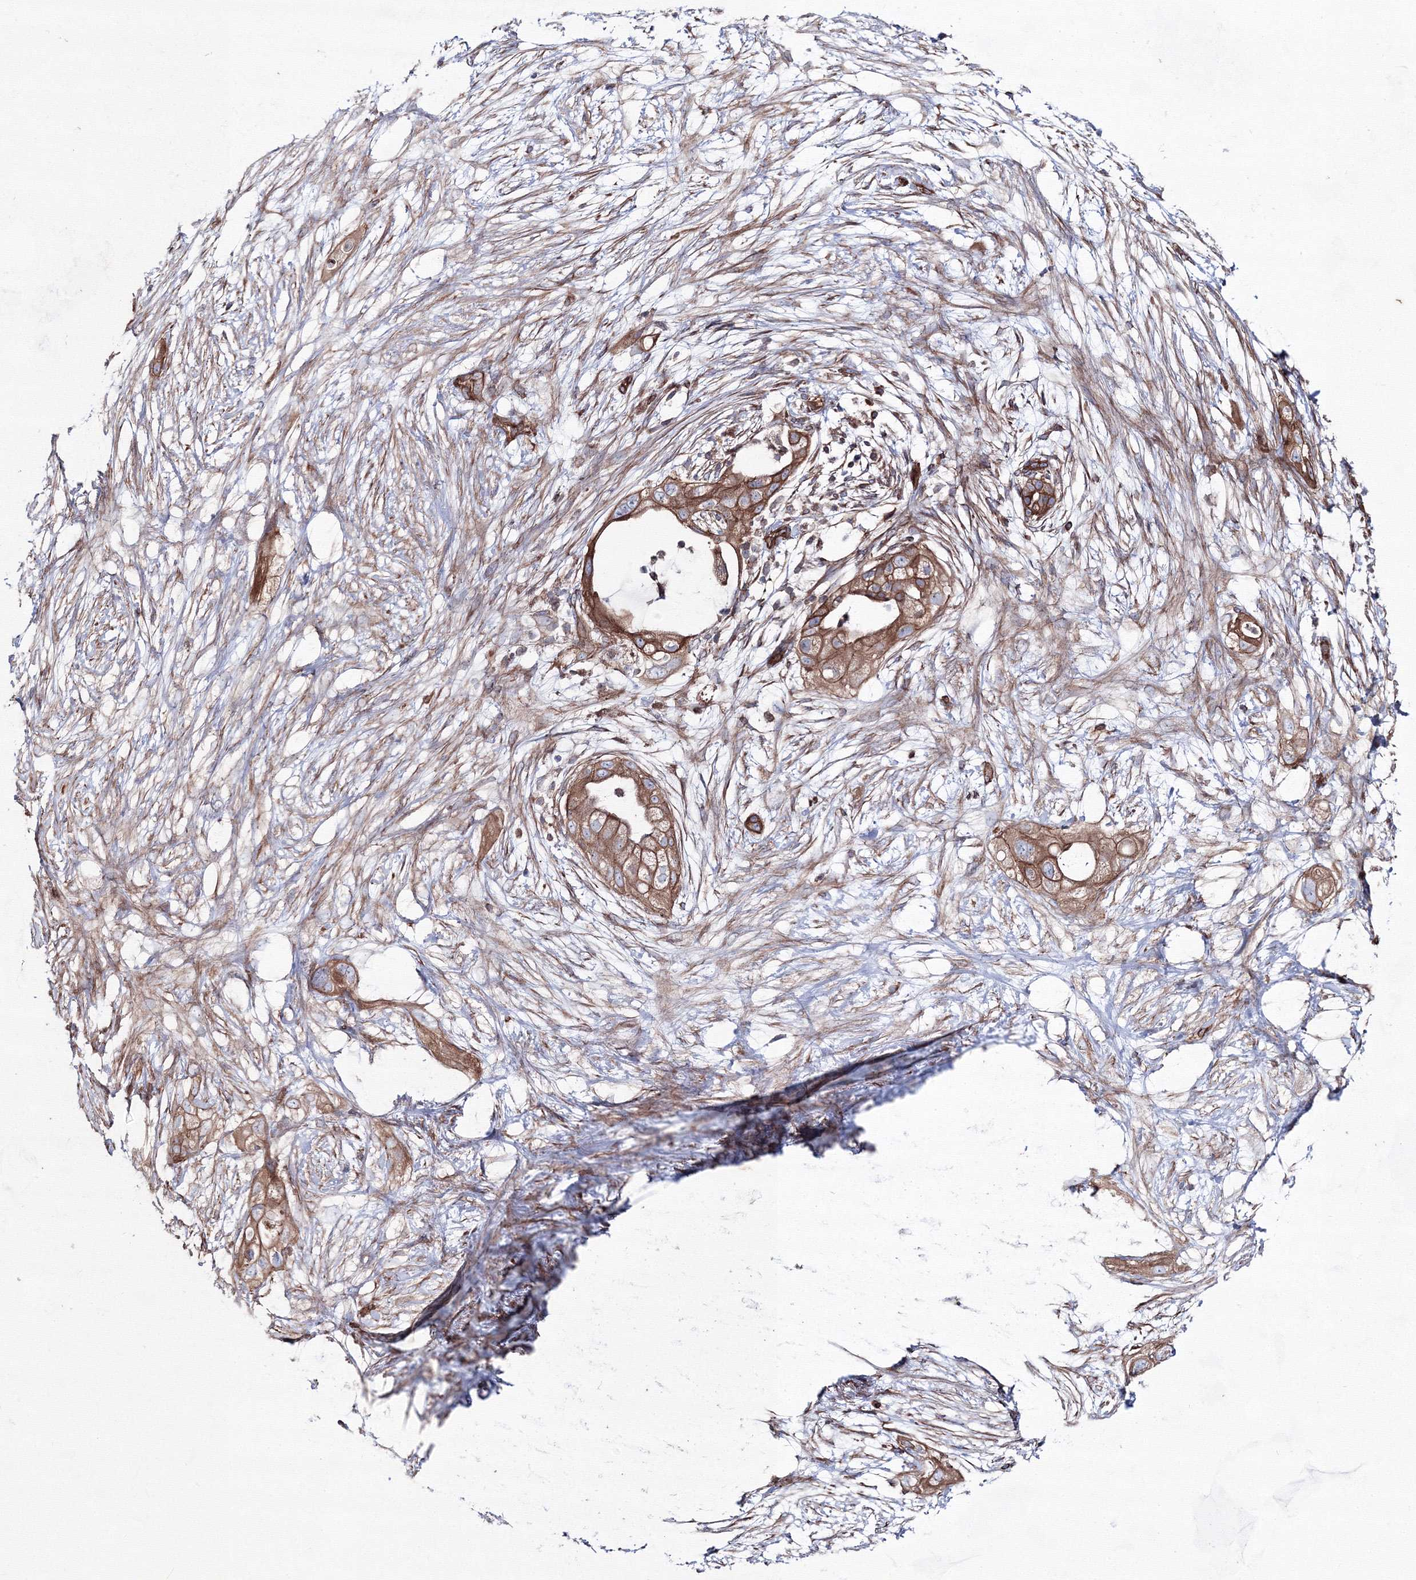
{"staining": {"intensity": "moderate", "quantity": ">75%", "location": "cytoplasmic/membranous"}, "tissue": "pancreatic cancer", "cell_type": "Tumor cells", "image_type": "cancer", "snomed": [{"axis": "morphology", "description": "Adenocarcinoma, NOS"}, {"axis": "topography", "description": "Pancreas"}], "caption": "This is a photomicrograph of IHC staining of pancreatic adenocarcinoma, which shows moderate expression in the cytoplasmic/membranous of tumor cells.", "gene": "ANKRD37", "patient": {"sex": "male", "age": 53}}